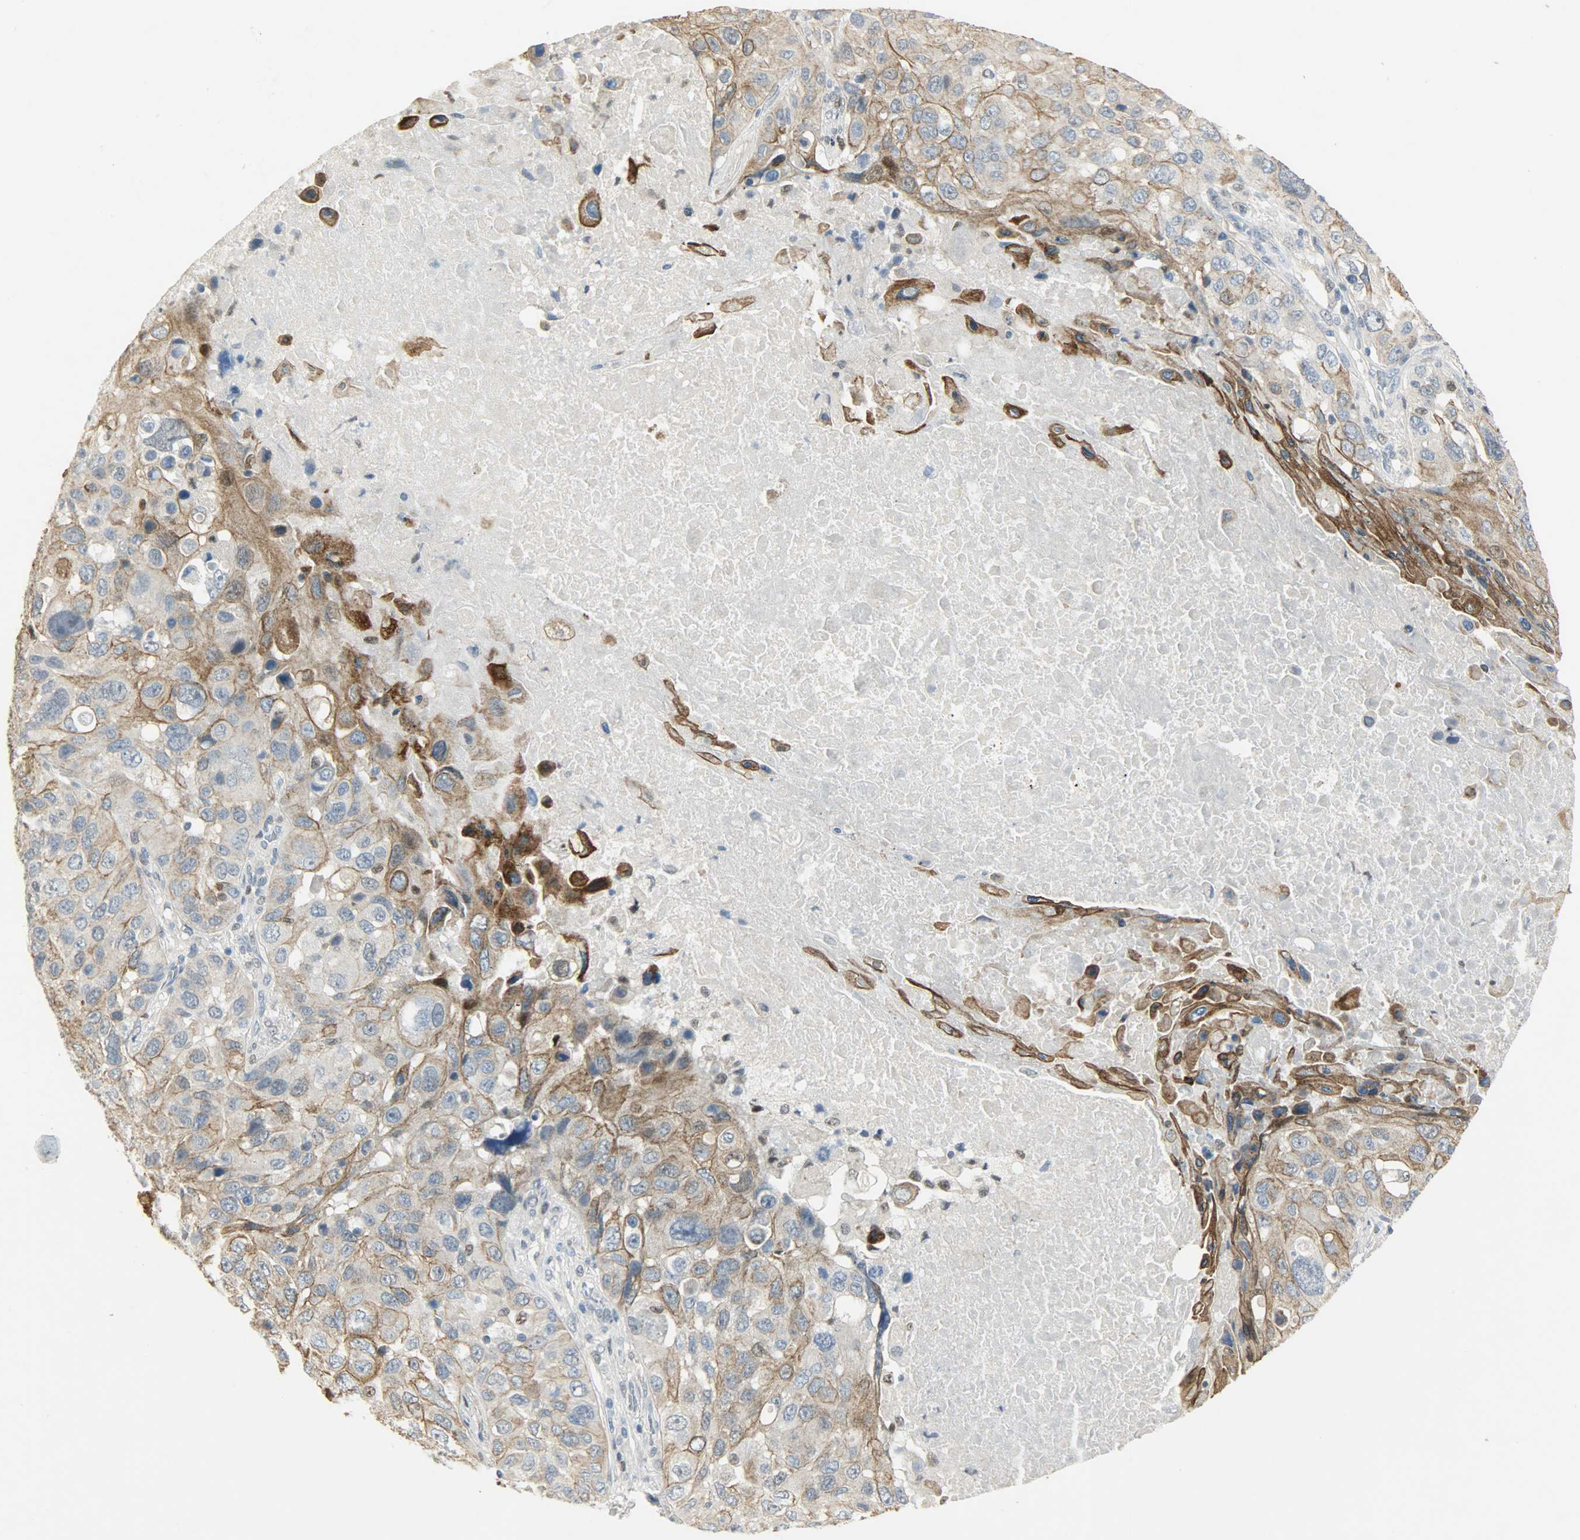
{"staining": {"intensity": "moderate", "quantity": ">75%", "location": "cytoplasmic/membranous"}, "tissue": "lung cancer", "cell_type": "Tumor cells", "image_type": "cancer", "snomed": [{"axis": "morphology", "description": "Squamous cell carcinoma, NOS"}, {"axis": "topography", "description": "Lung"}], "caption": "Protein analysis of squamous cell carcinoma (lung) tissue shows moderate cytoplasmic/membranous staining in about >75% of tumor cells. The staining was performed using DAB (3,3'-diaminobenzidine) to visualize the protein expression in brown, while the nuclei were stained in blue with hematoxylin (Magnification: 20x).", "gene": "PPARG", "patient": {"sex": "male", "age": 57}}